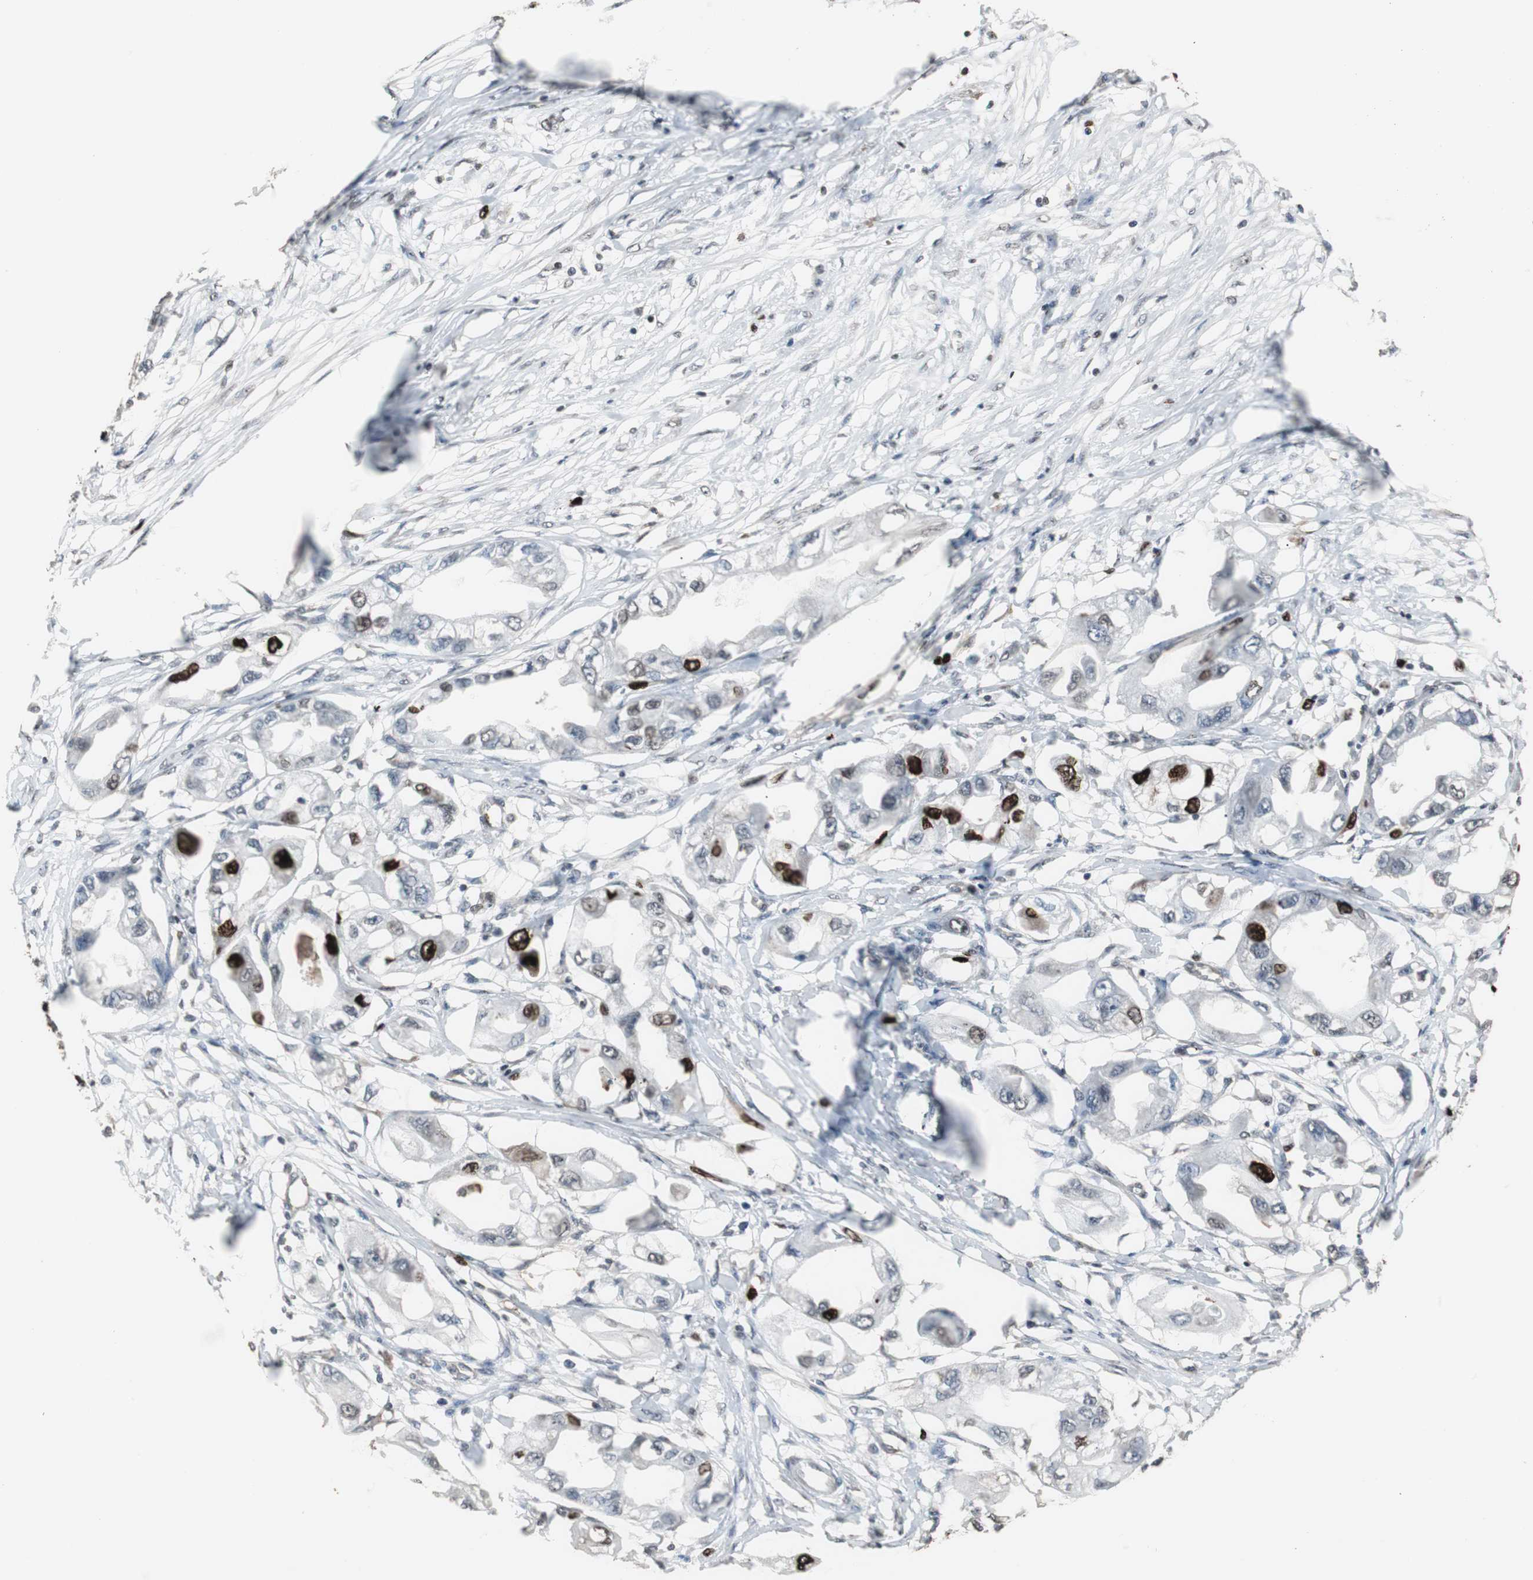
{"staining": {"intensity": "strong", "quantity": "<25%", "location": "nuclear"}, "tissue": "endometrial cancer", "cell_type": "Tumor cells", "image_type": "cancer", "snomed": [{"axis": "morphology", "description": "Adenocarcinoma, NOS"}, {"axis": "topography", "description": "Endometrium"}], "caption": "A histopathology image of endometrial adenocarcinoma stained for a protein exhibits strong nuclear brown staining in tumor cells.", "gene": "TOP2A", "patient": {"sex": "female", "age": 67}}